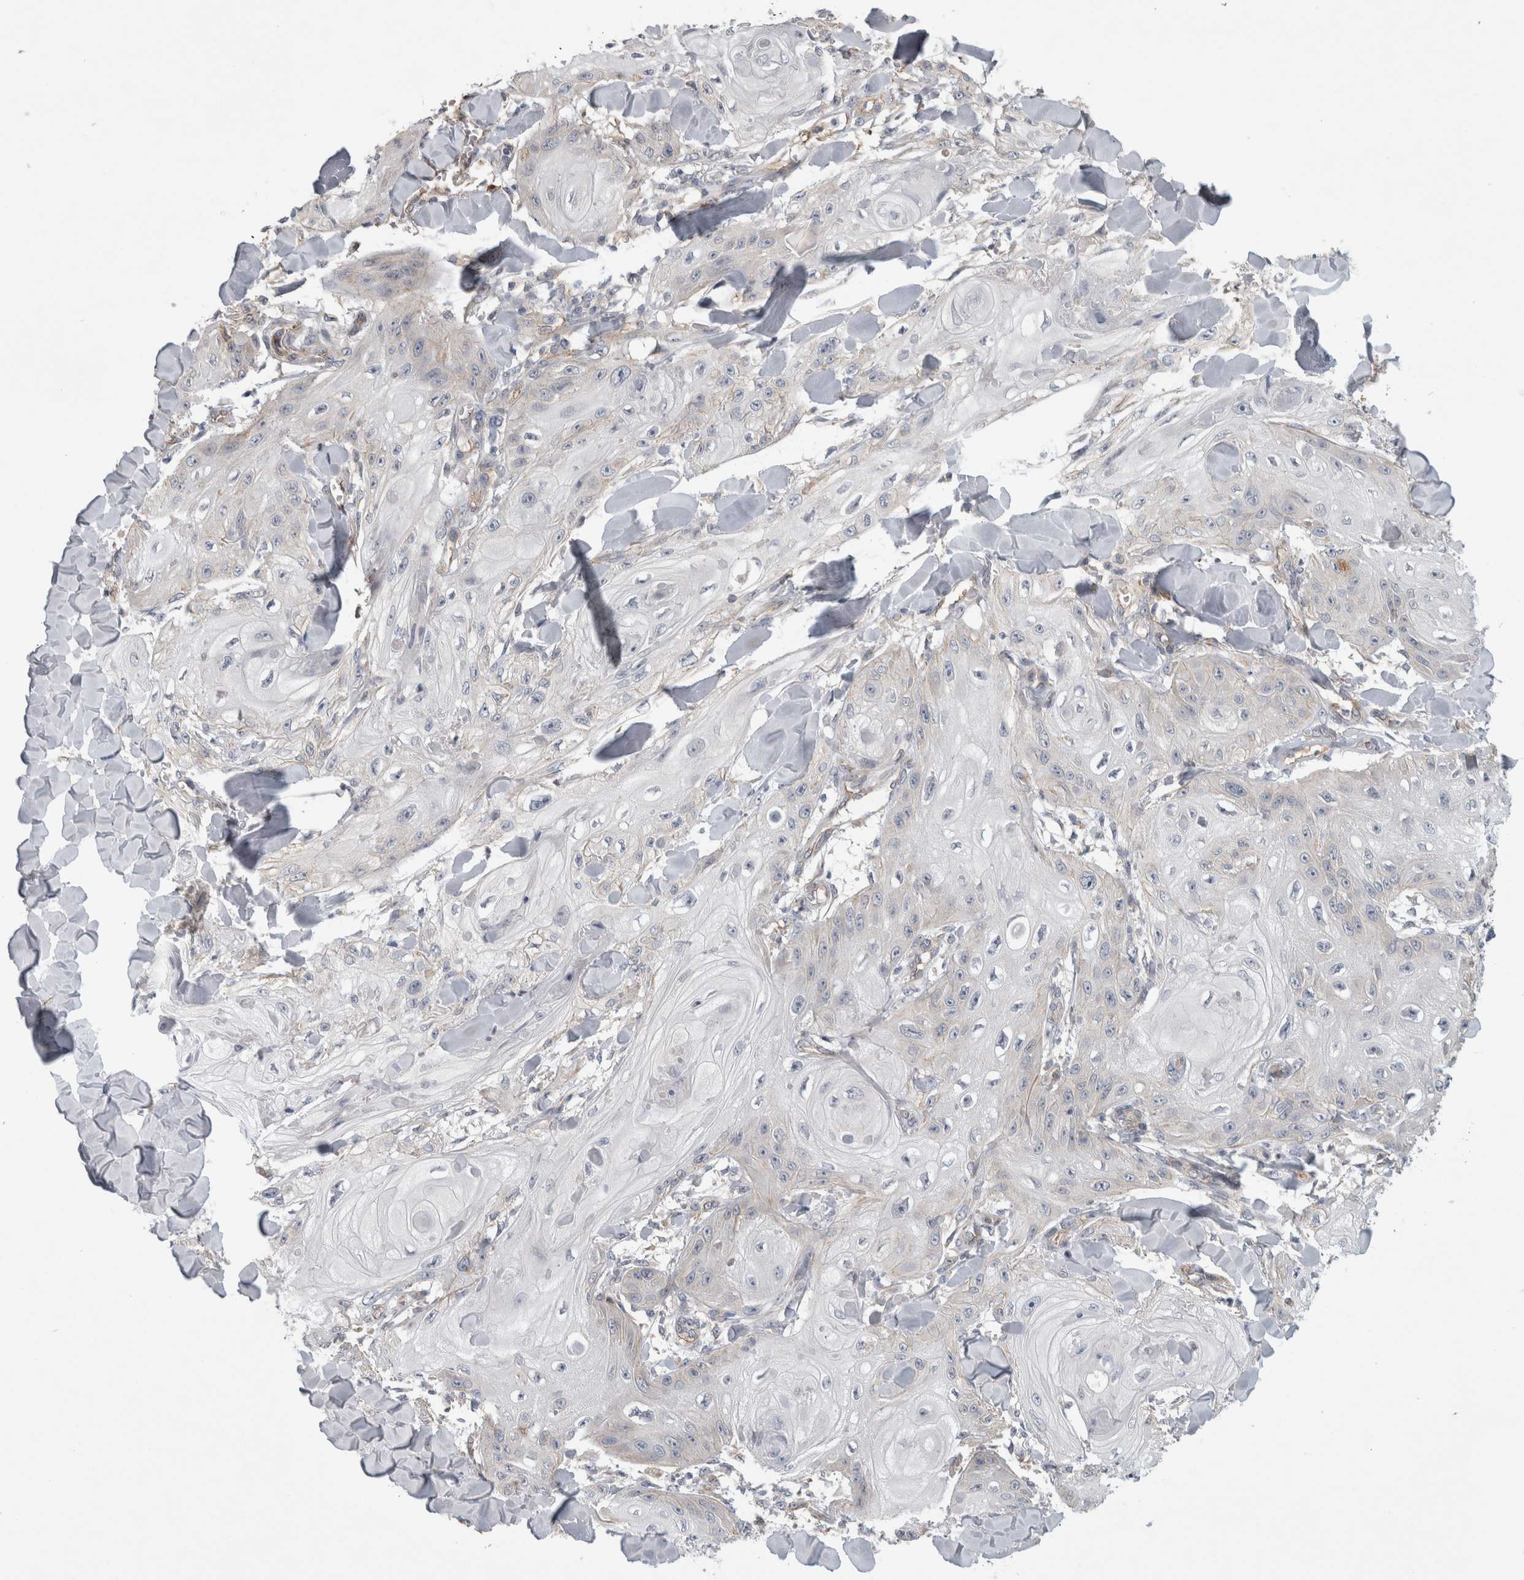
{"staining": {"intensity": "negative", "quantity": "none", "location": "none"}, "tissue": "skin cancer", "cell_type": "Tumor cells", "image_type": "cancer", "snomed": [{"axis": "morphology", "description": "Squamous cell carcinoma, NOS"}, {"axis": "topography", "description": "Skin"}], "caption": "Immunohistochemical staining of squamous cell carcinoma (skin) reveals no significant positivity in tumor cells.", "gene": "ANKFY1", "patient": {"sex": "male", "age": 74}}